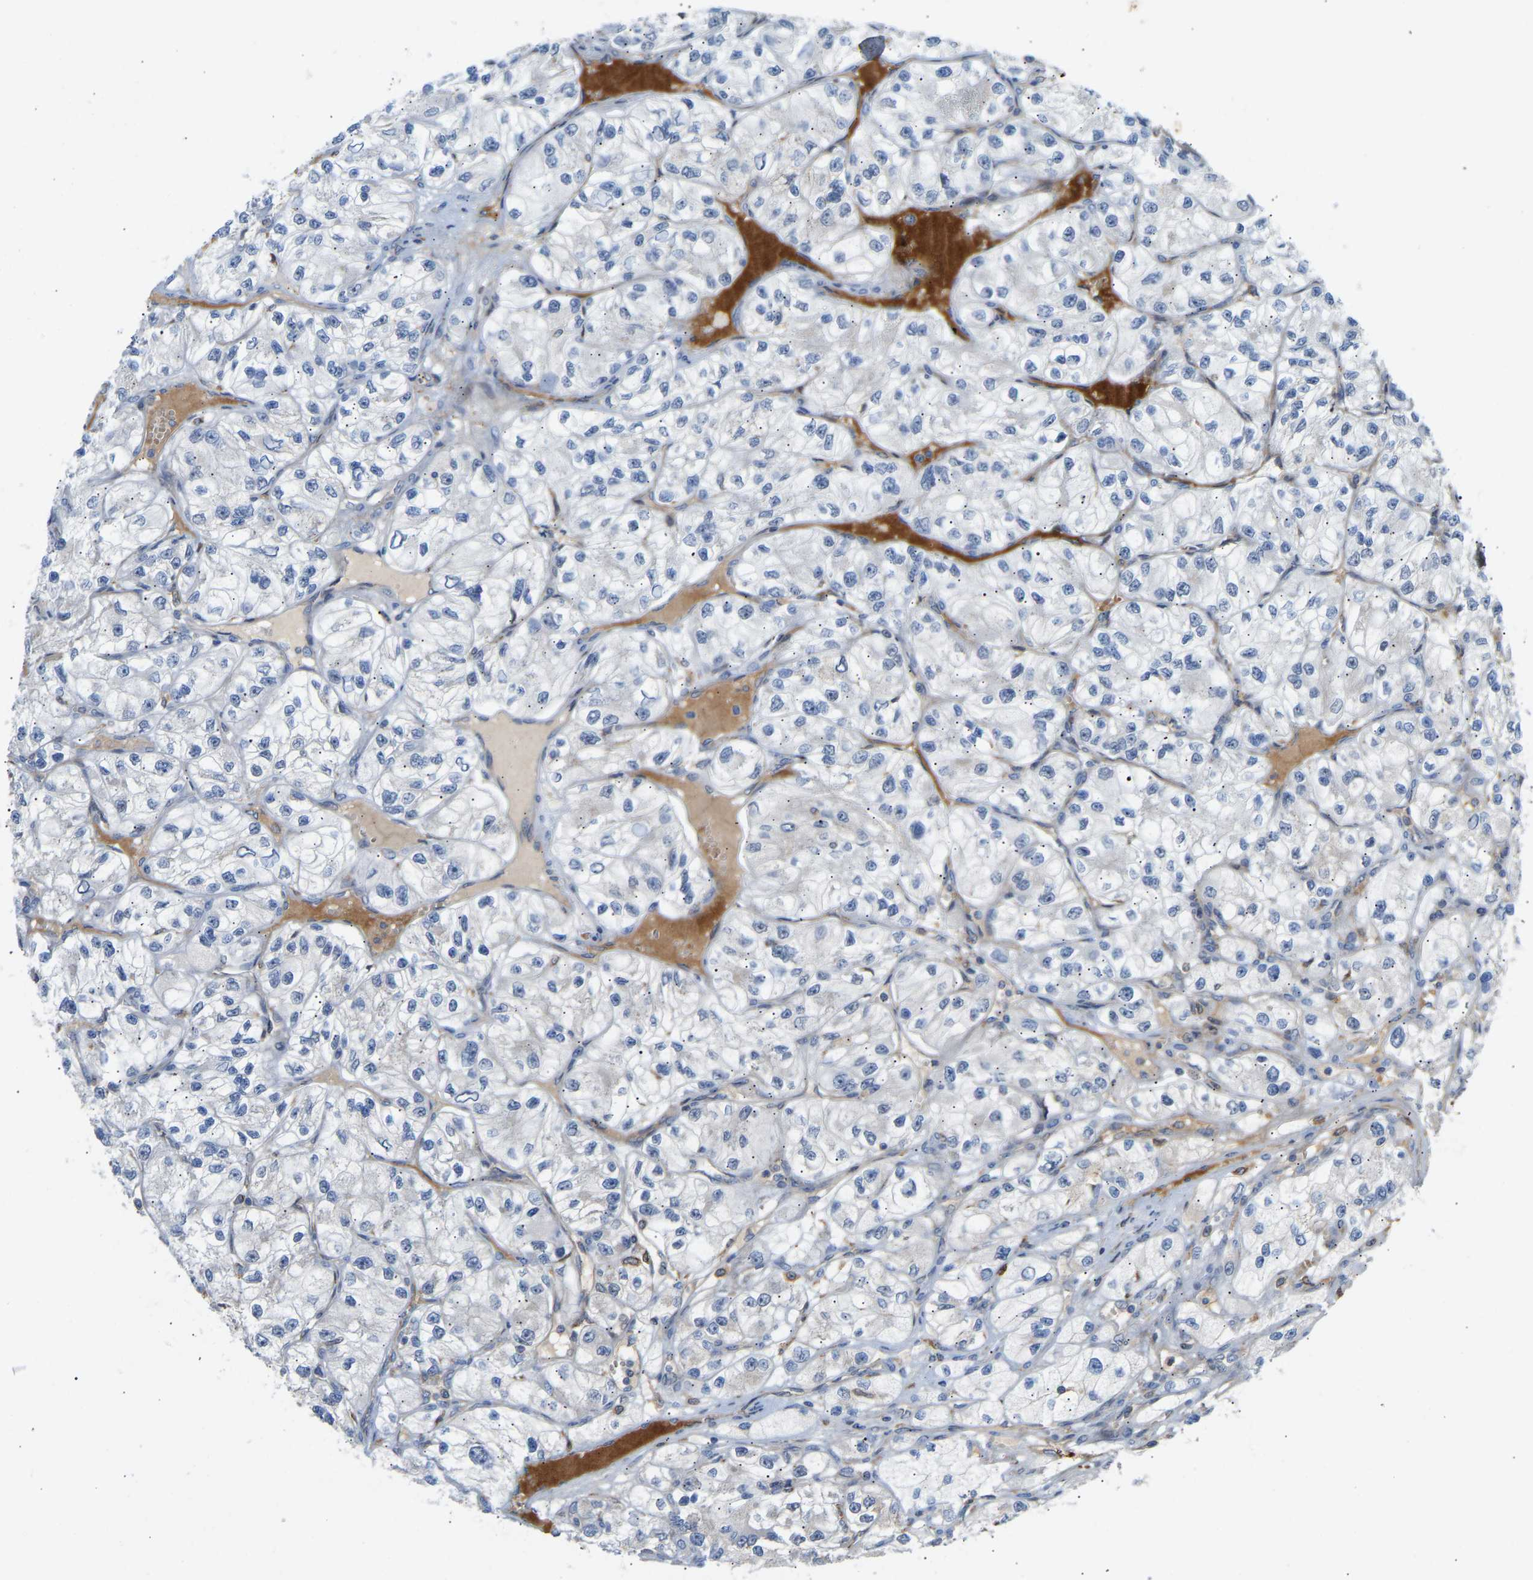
{"staining": {"intensity": "weak", "quantity": "<25%", "location": "cytoplasmic/membranous"}, "tissue": "renal cancer", "cell_type": "Tumor cells", "image_type": "cancer", "snomed": [{"axis": "morphology", "description": "Adenocarcinoma, NOS"}, {"axis": "topography", "description": "Kidney"}], "caption": "A high-resolution image shows immunohistochemistry (IHC) staining of adenocarcinoma (renal), which shows no significant expression in tumor cells.", "gene": "PLCG2", "patient": {"sex": "female", "age": 57}}